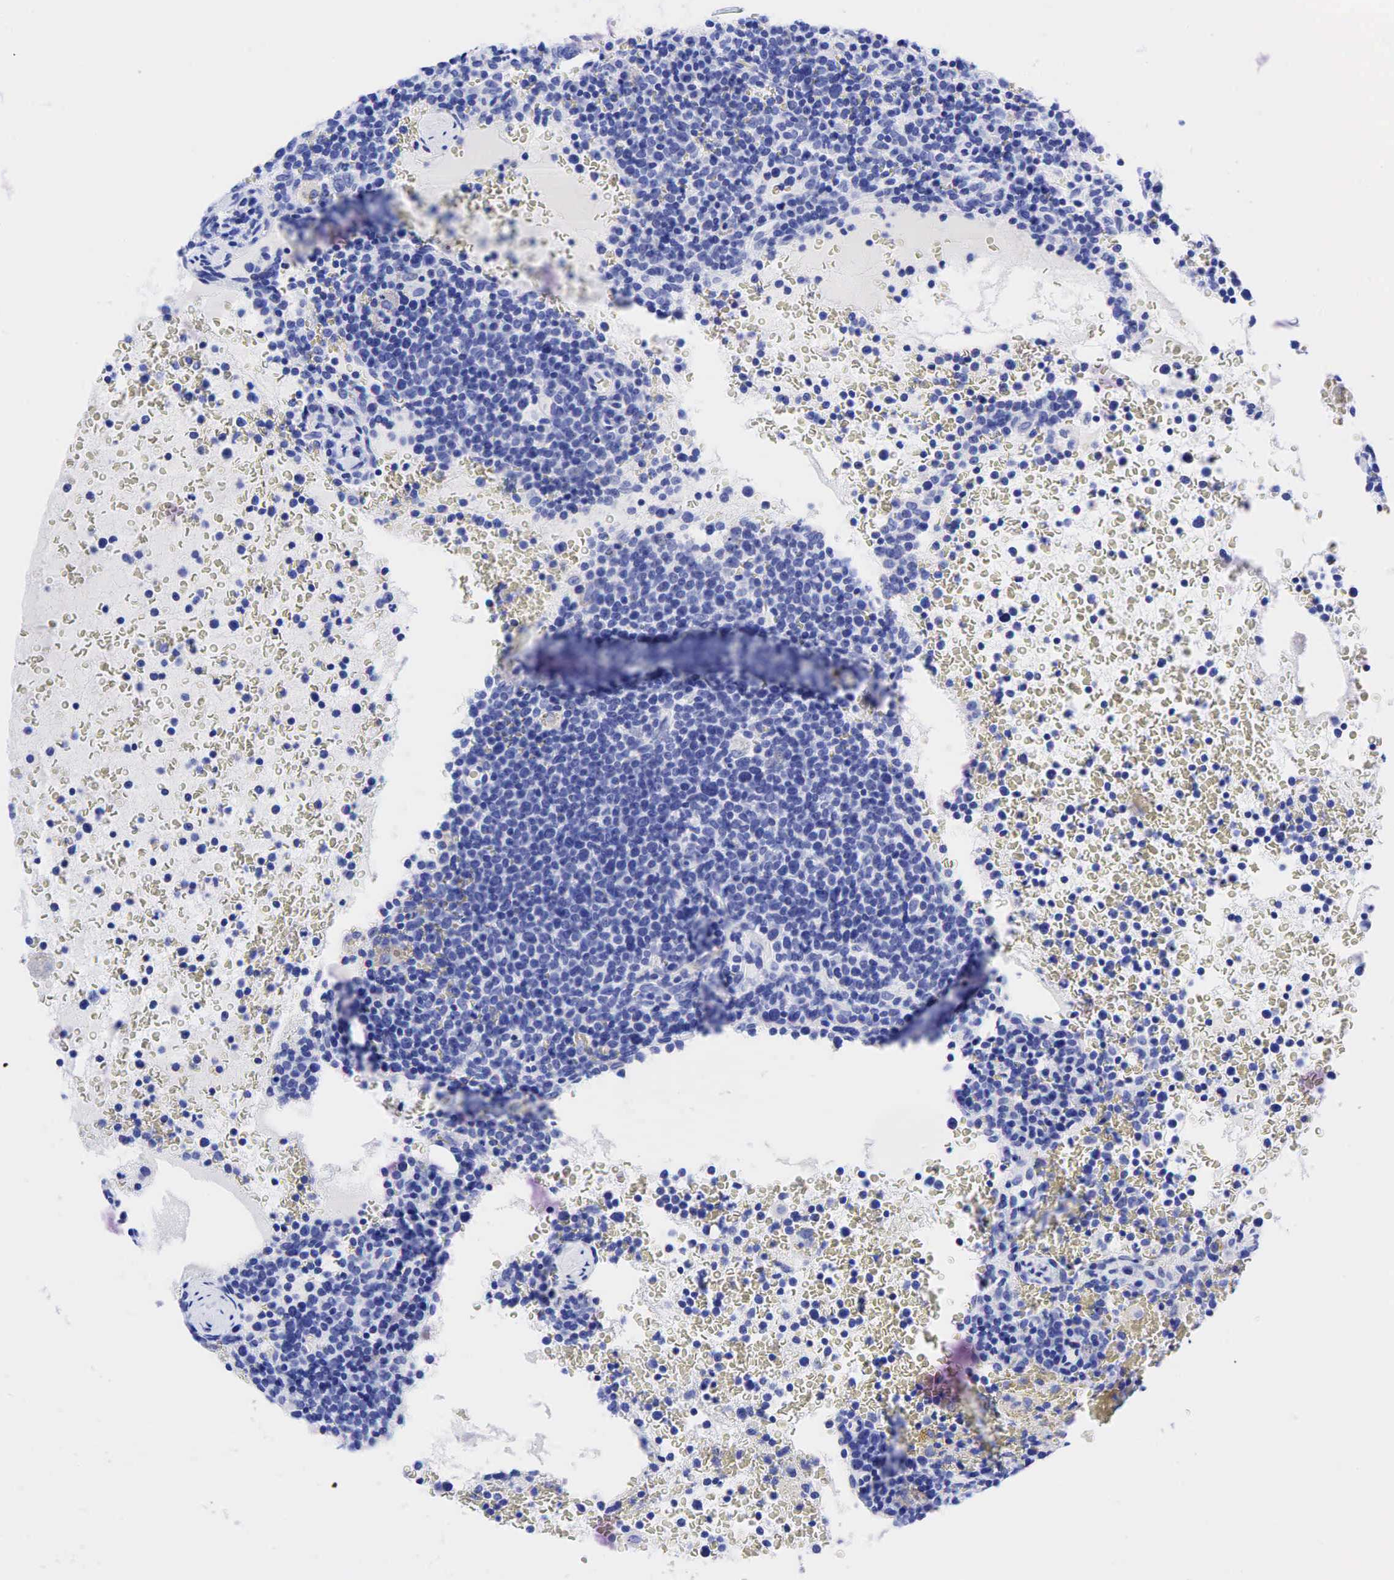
{"staining": {"intensity": "negative", "quantity": "none", "location": "none"}, "tissue": "lymphoma", "cell_type": "Tumor cells", "image_type": "cancer", "snomed": [{"axis": "morphology", "description": "Malignant lymphoma, non-Hodgkin's type, High grade"}, {"axis": "topography", "description": "Lymph node"}], "caption": "There is no significant expression in tumor cells of malignant lymphoma, non-Hodgkin's type (high-grade). (DAB immunohistochemistry, high magnification).", "gene": "KRT19", "patient": {"sex": "female", "age": 76}}